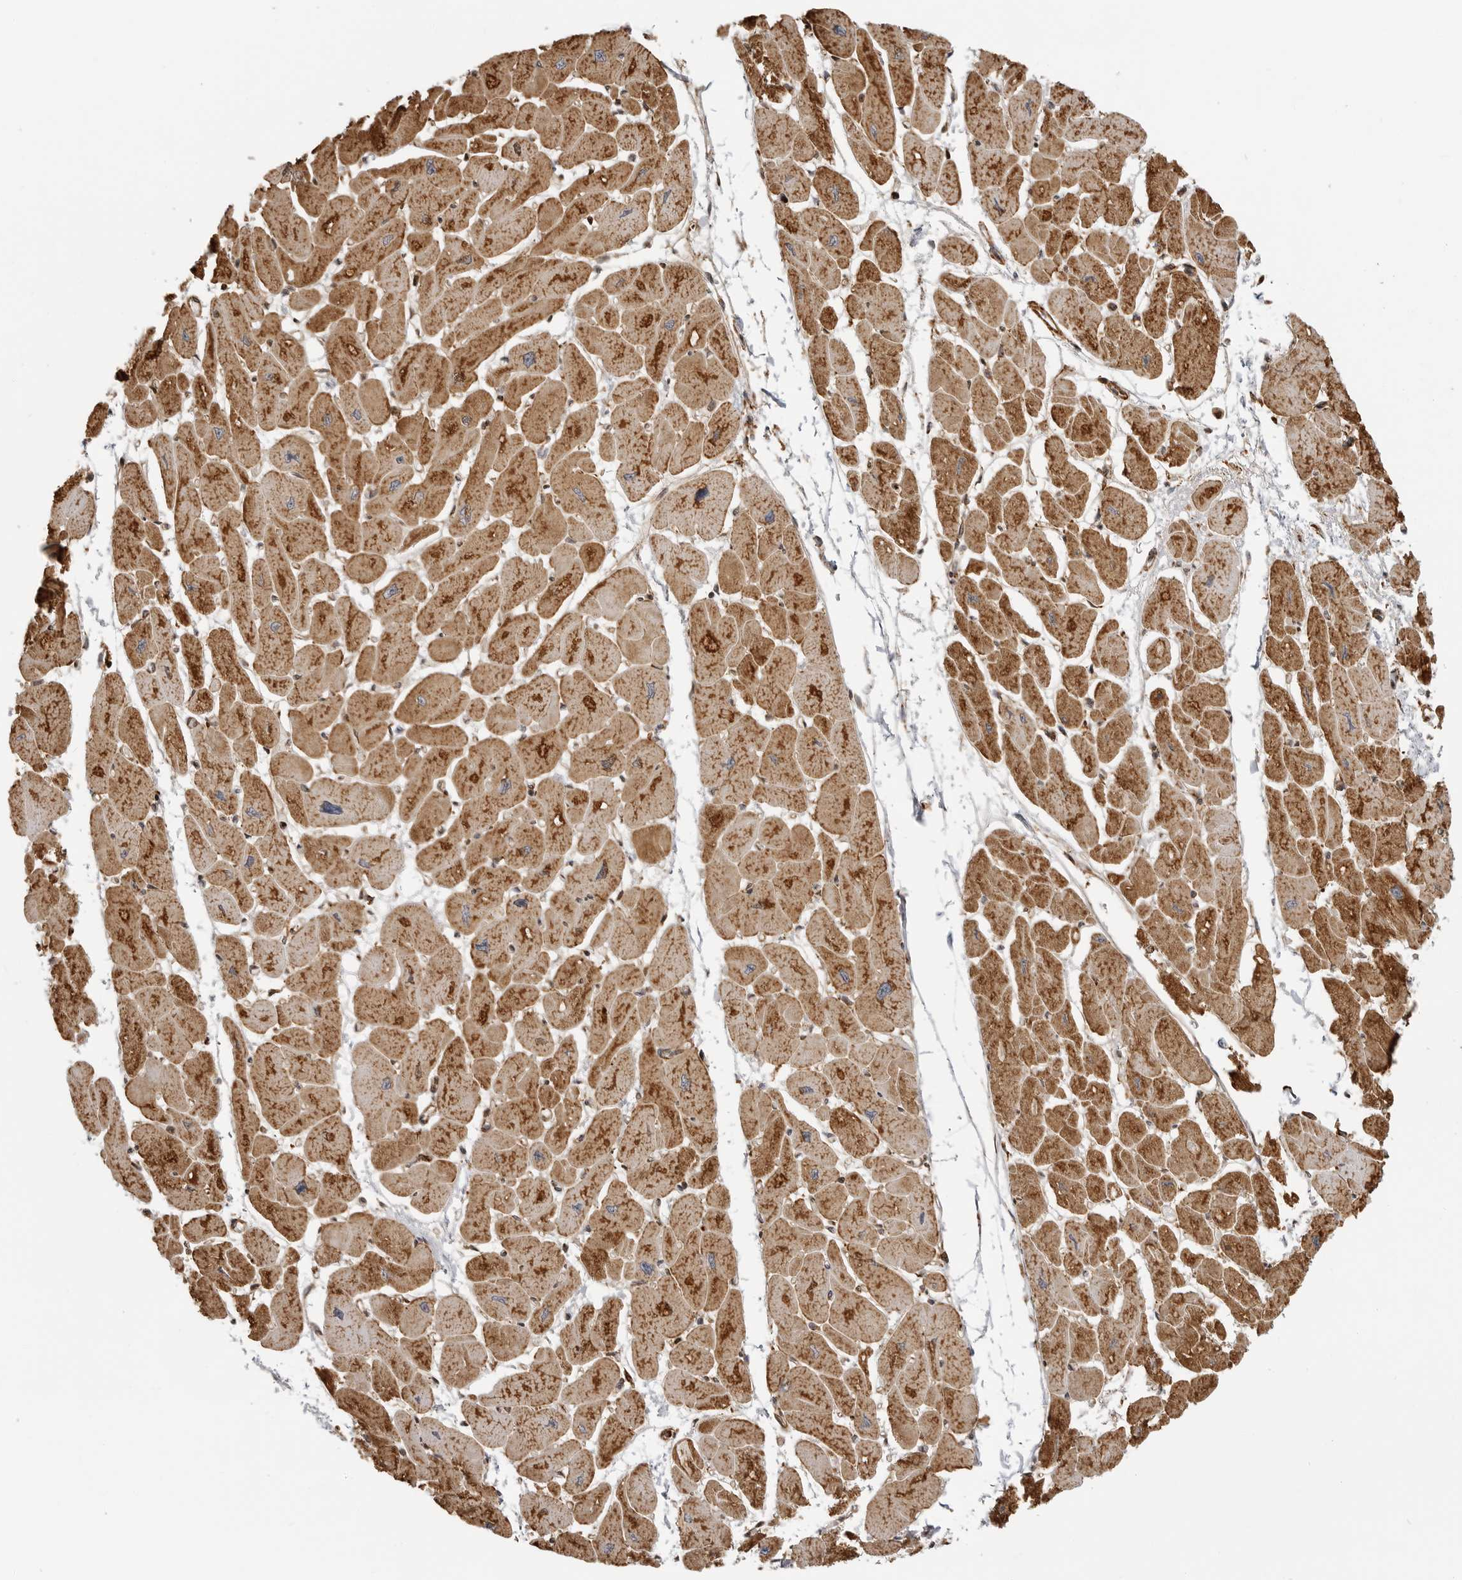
{"staining": {"intensity": "strong", "quantity": ">75%", "location": "cytoplasmic/membranous"}, "tissue": "heart muscle", "cell_type": "Cardiomyocytes", "image_type": "normal", "snomed": [{"axis": "morphology", "description": "Normal tissue, NOS"}, {"axis": "topography", "description": "Heart"}], "caption": "Cardiomyocytes exhibit high levels of strong cytoplasmic/membranous positivity in approximately >75% of cells in unremarkable human heart muscle.", "gene": "BMP2K", "patient": {"sex": "female", "age": 54}}